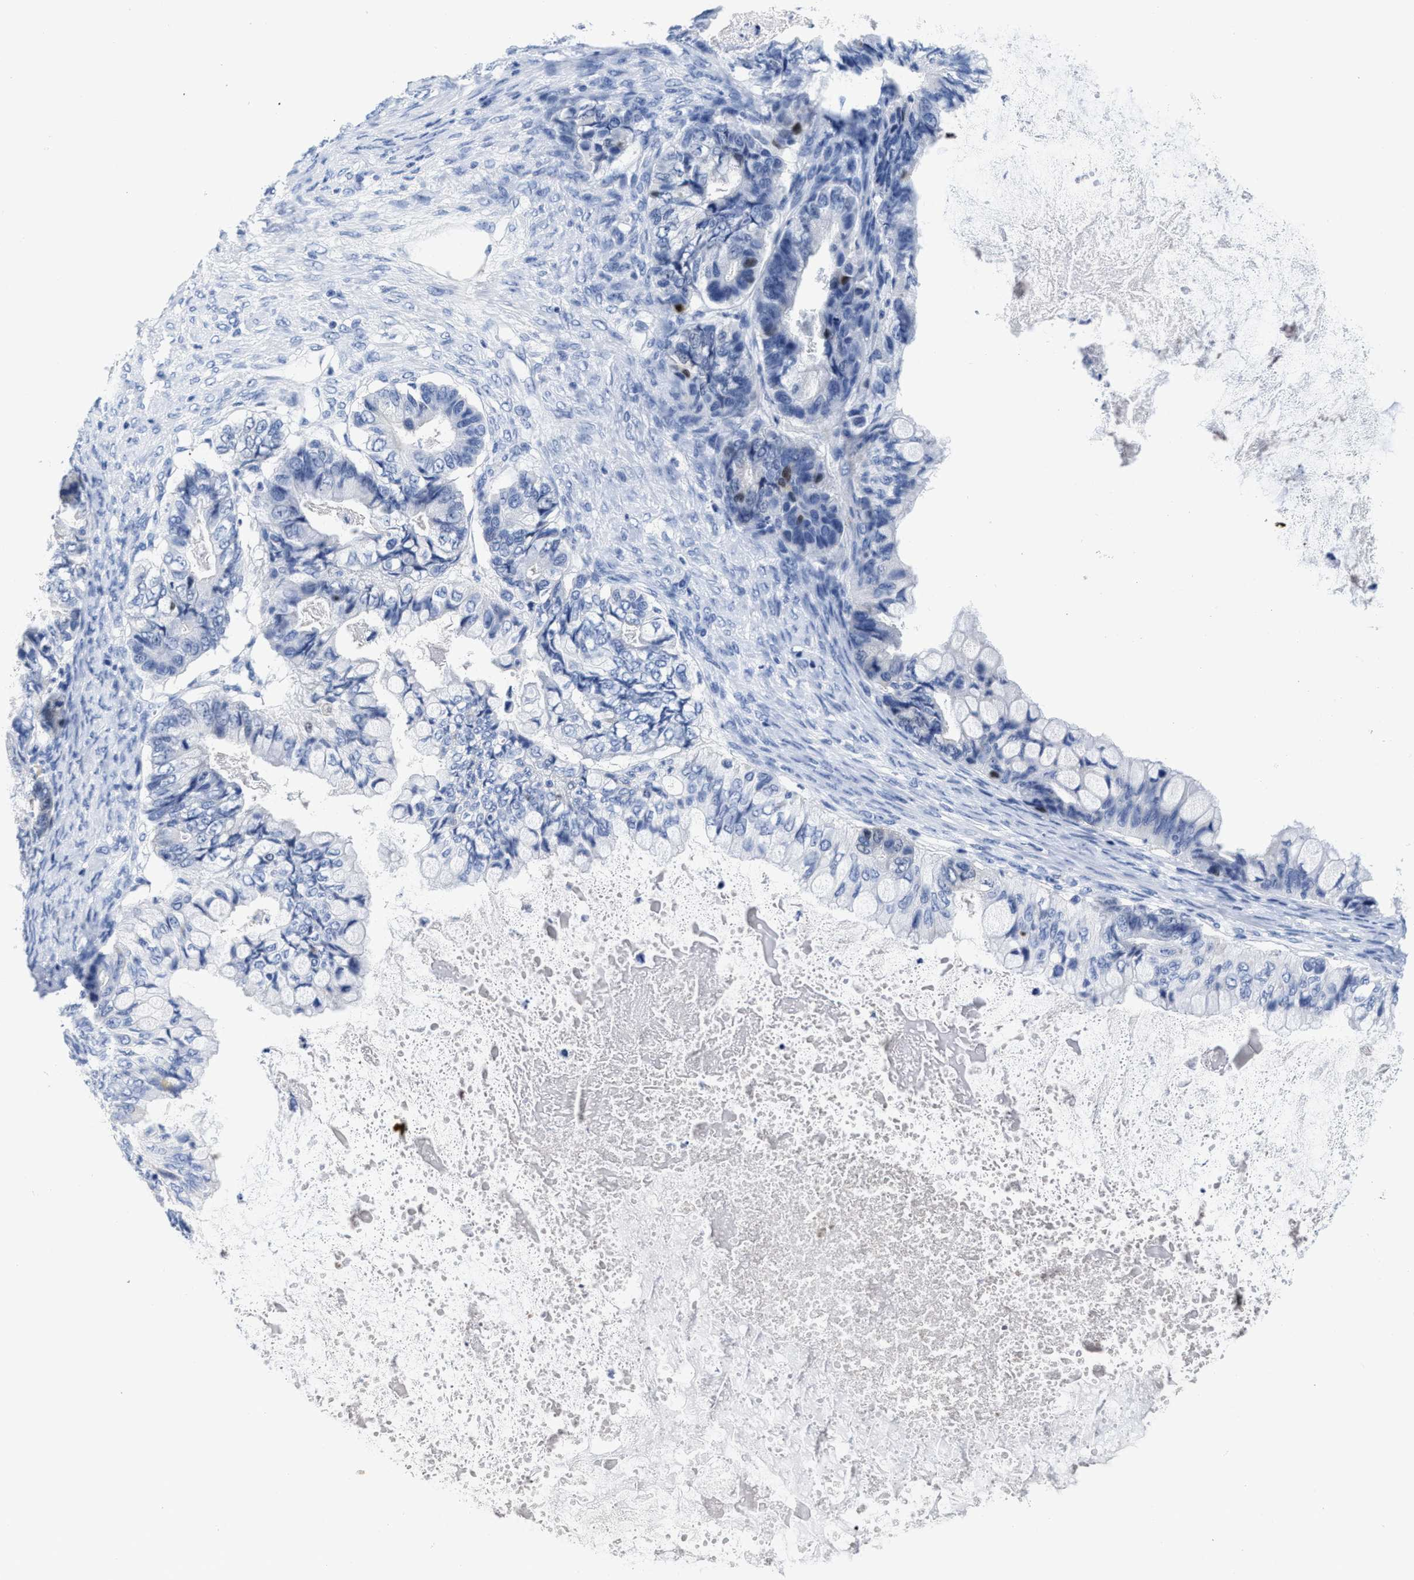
{"staining": {"intensity": "negative", "quantity": "none", "location": "none"}, "tissue": "ovarian cancer", "cell_type": "Tumor cells", "image_type": "cancer", "snomed": [{"axis": "morphology", "description": "Cystadenocarcinoma, mucinous, NOS"}, {"axis": "topography", "description": "Ovary"}], "caption": "A photomicrograph of human ovarian mucinous cystadenocarcinoma is negative for staining in tumor cells.", "gene": "TTC3", "patient": {"sex": "female", "age": 80}}